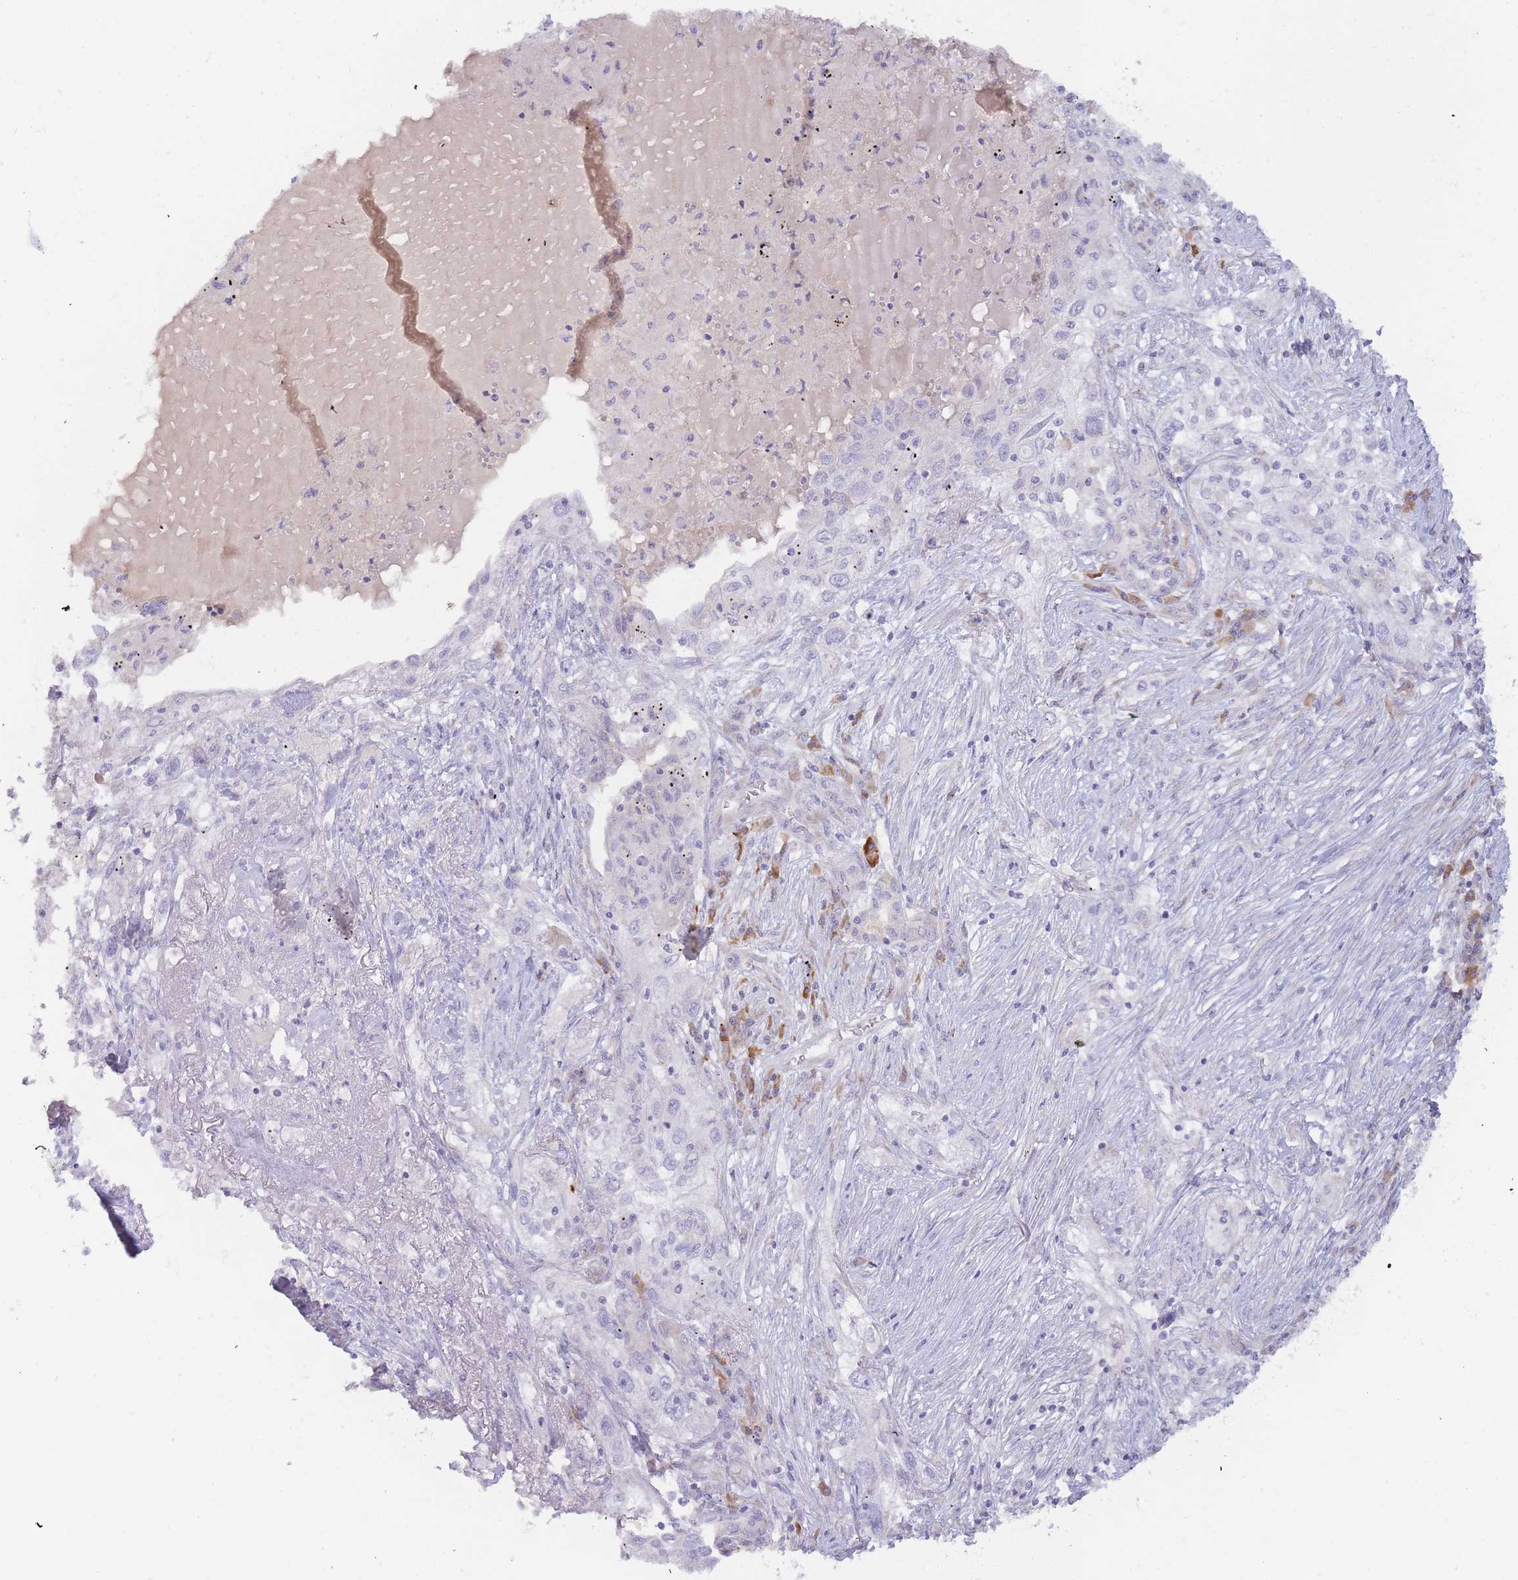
{"staining": {"intensity": "negative", "quantity": "none", "location": "none"}, "tissue": "lung cancer", "cell_type": "Tumor cells", "image_type": "cancer", "snomed": [{"axis": "morphology", "description": "Squamous cell carcinoma, NOS"}, {"axis": "topography", "description": "Lung"}], "caption": "DAB immunohistochemical staining of human lung cancer (squamous cell carcinoma) shows no significant positivity in tumor cells.", "gene": "SLC35E4", "patient": {"sex": "female", "age": 69}}